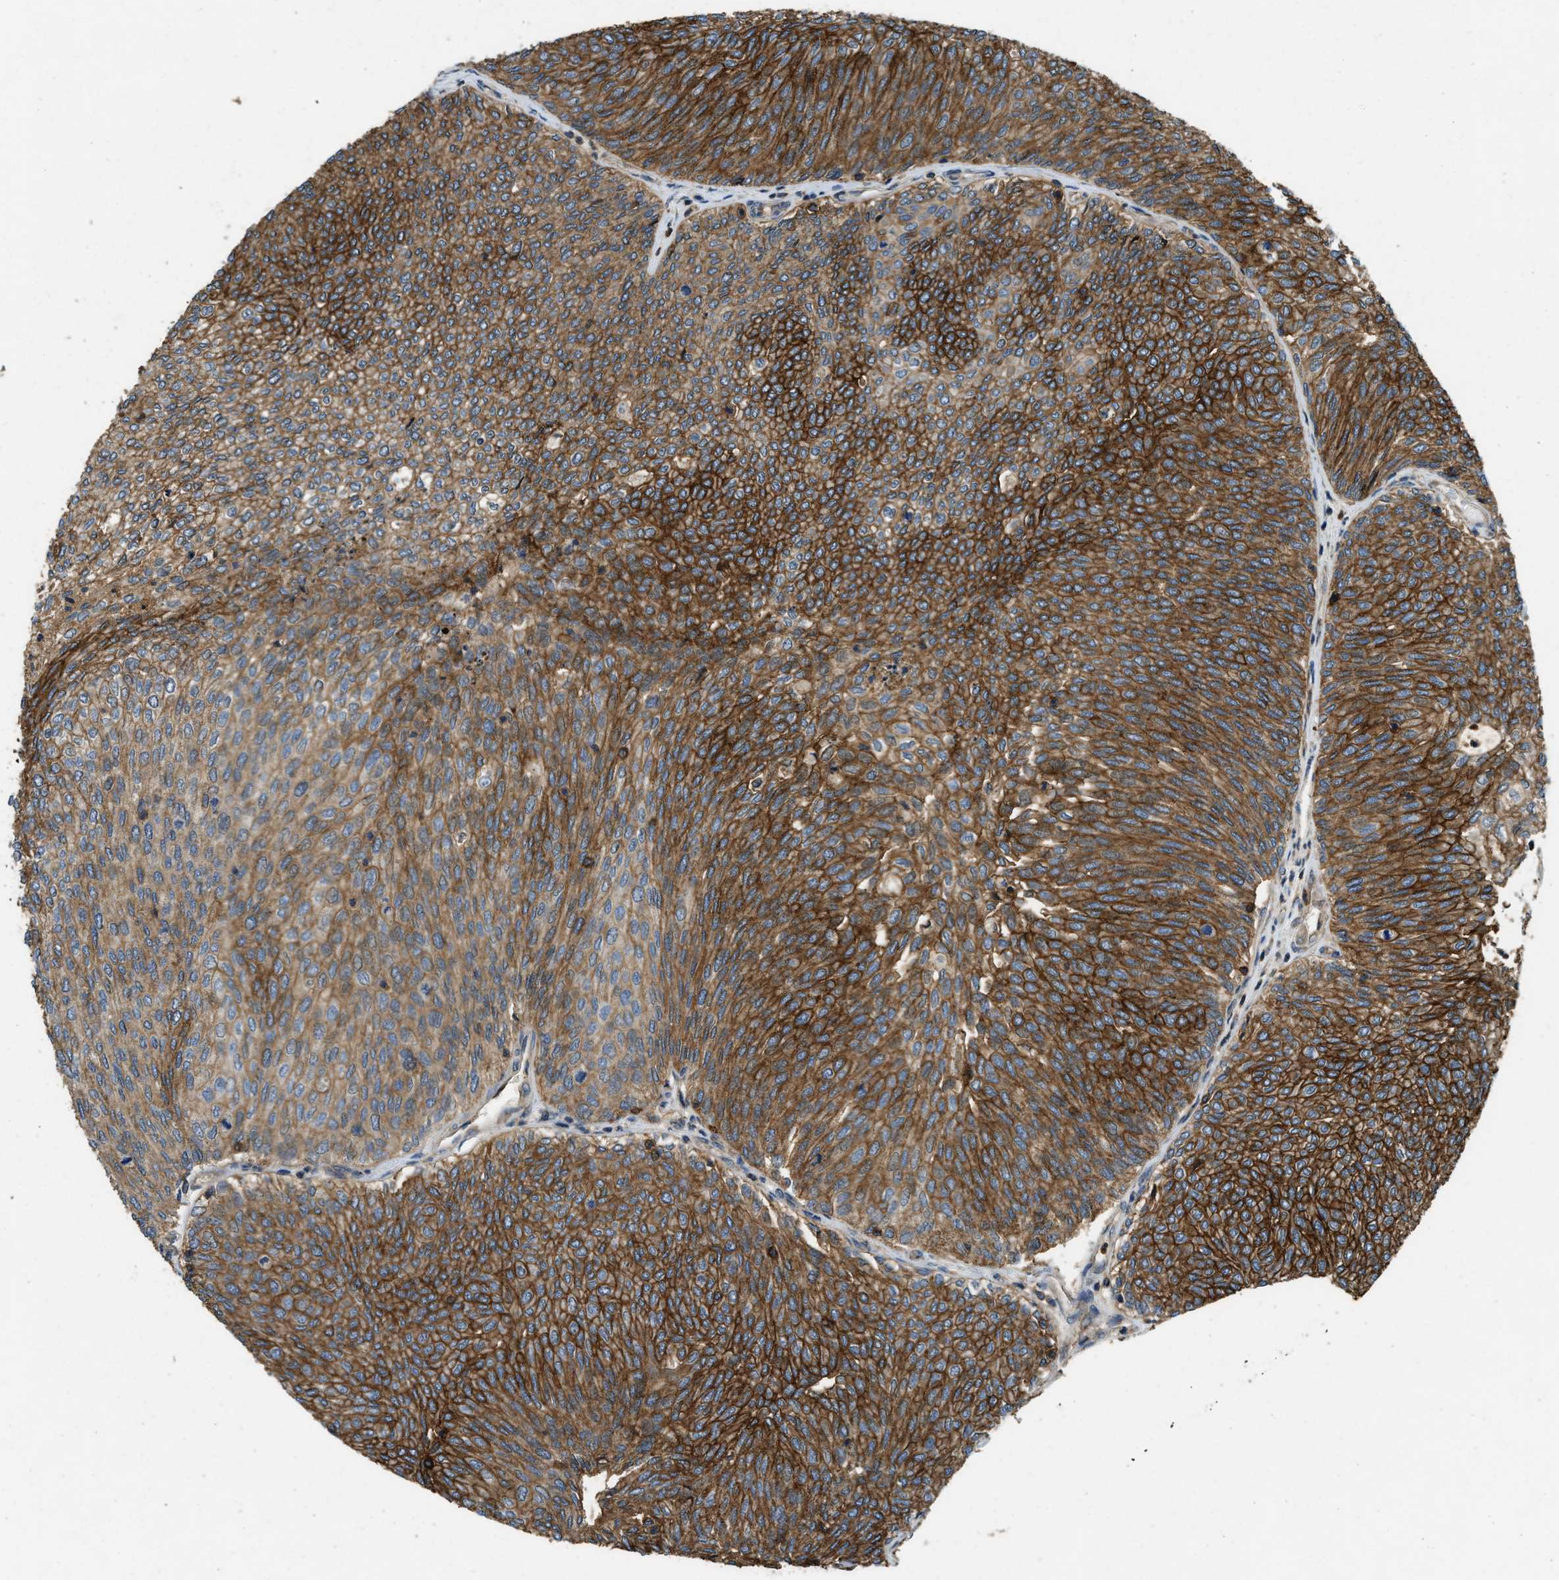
{"staining": {"intensity": "strong", "quantity": ">75%", "location": "cytoplasmic/membranous"}, "tissue": "urothelial cancer", "cell_type": "Tumor cells", "image_type": "cancer", "snomed": [{"axis": "morphology", "description": "Urothelial carcinoma, Low grade"}, {"axis": "topography", "description": "Urinary bladder"}], "caption": "IHC (DAB) staining of urothelial cancer reveals strong cytoplasmic/membranous protein expression in approximately >75% of tumor cells. The protein is shown in brown color, while the nuclei are stained blue.", "gene": "ATP8B1", "patient": {"sex": "female", "age": 79}}